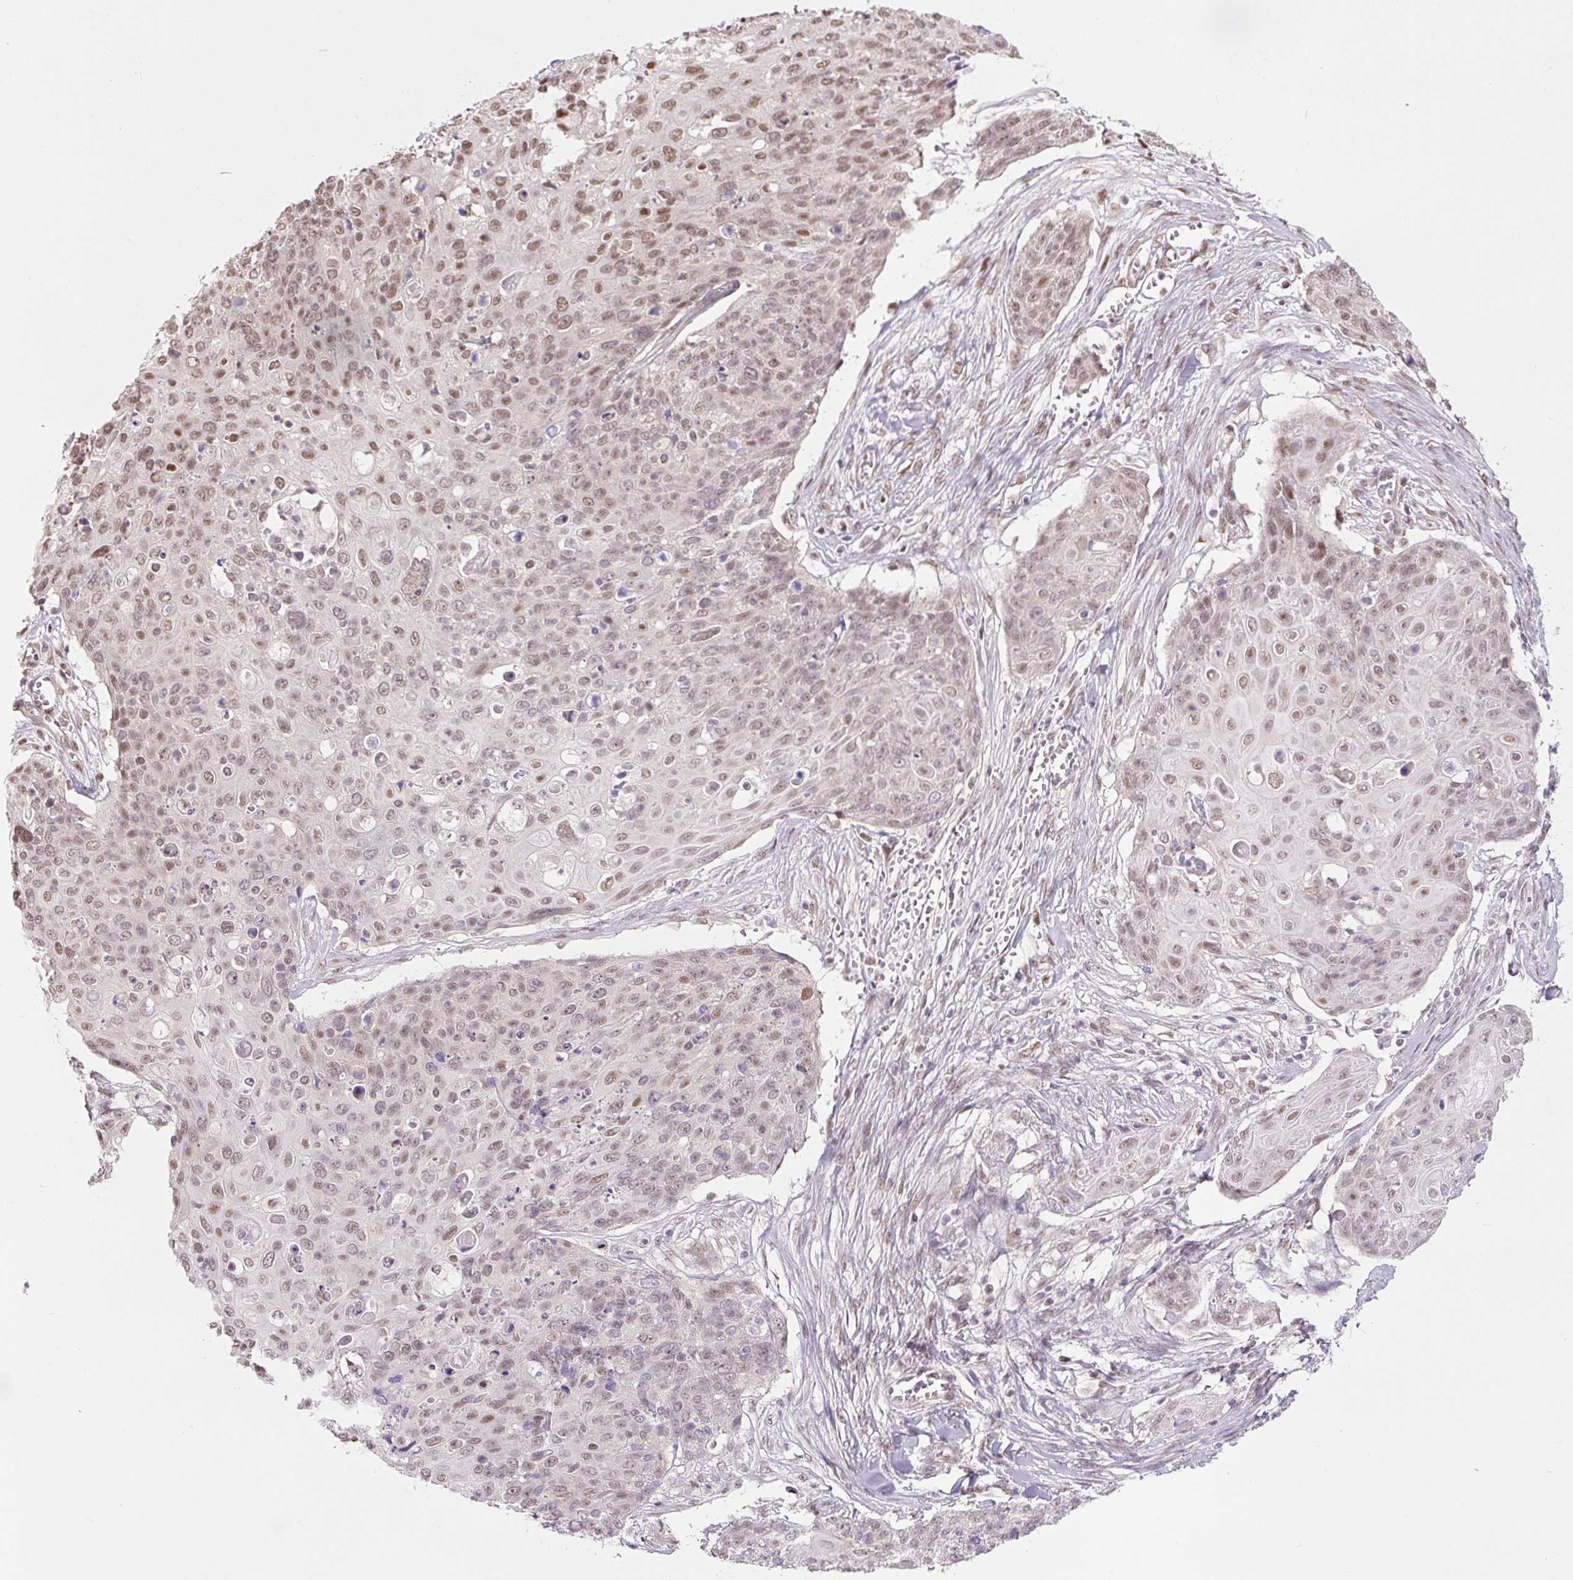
{"staining": {"intensity": "moderate", "quantity": ">75%", "location": "nuclear"}, "tissue": "skin cancer", "cell_type": "Tumor cells", "image_type": "cancer", "snomed": [{"axis": "morphology", "description": "Squamous cell carcinoma, NOS"}, {"axis": "topography", "description": "Skin"}, {"axis": "topography", "description": "Vulva"}], "caption": "Protein positivity by immunohistochemistry (IHC) reveals moderate nuclear positivity in approximately >75% of tumor cells in squamous cell carcinoma (skin).", "gene": "TCFL5", "patient": {"sex": "female", "age": 85}}